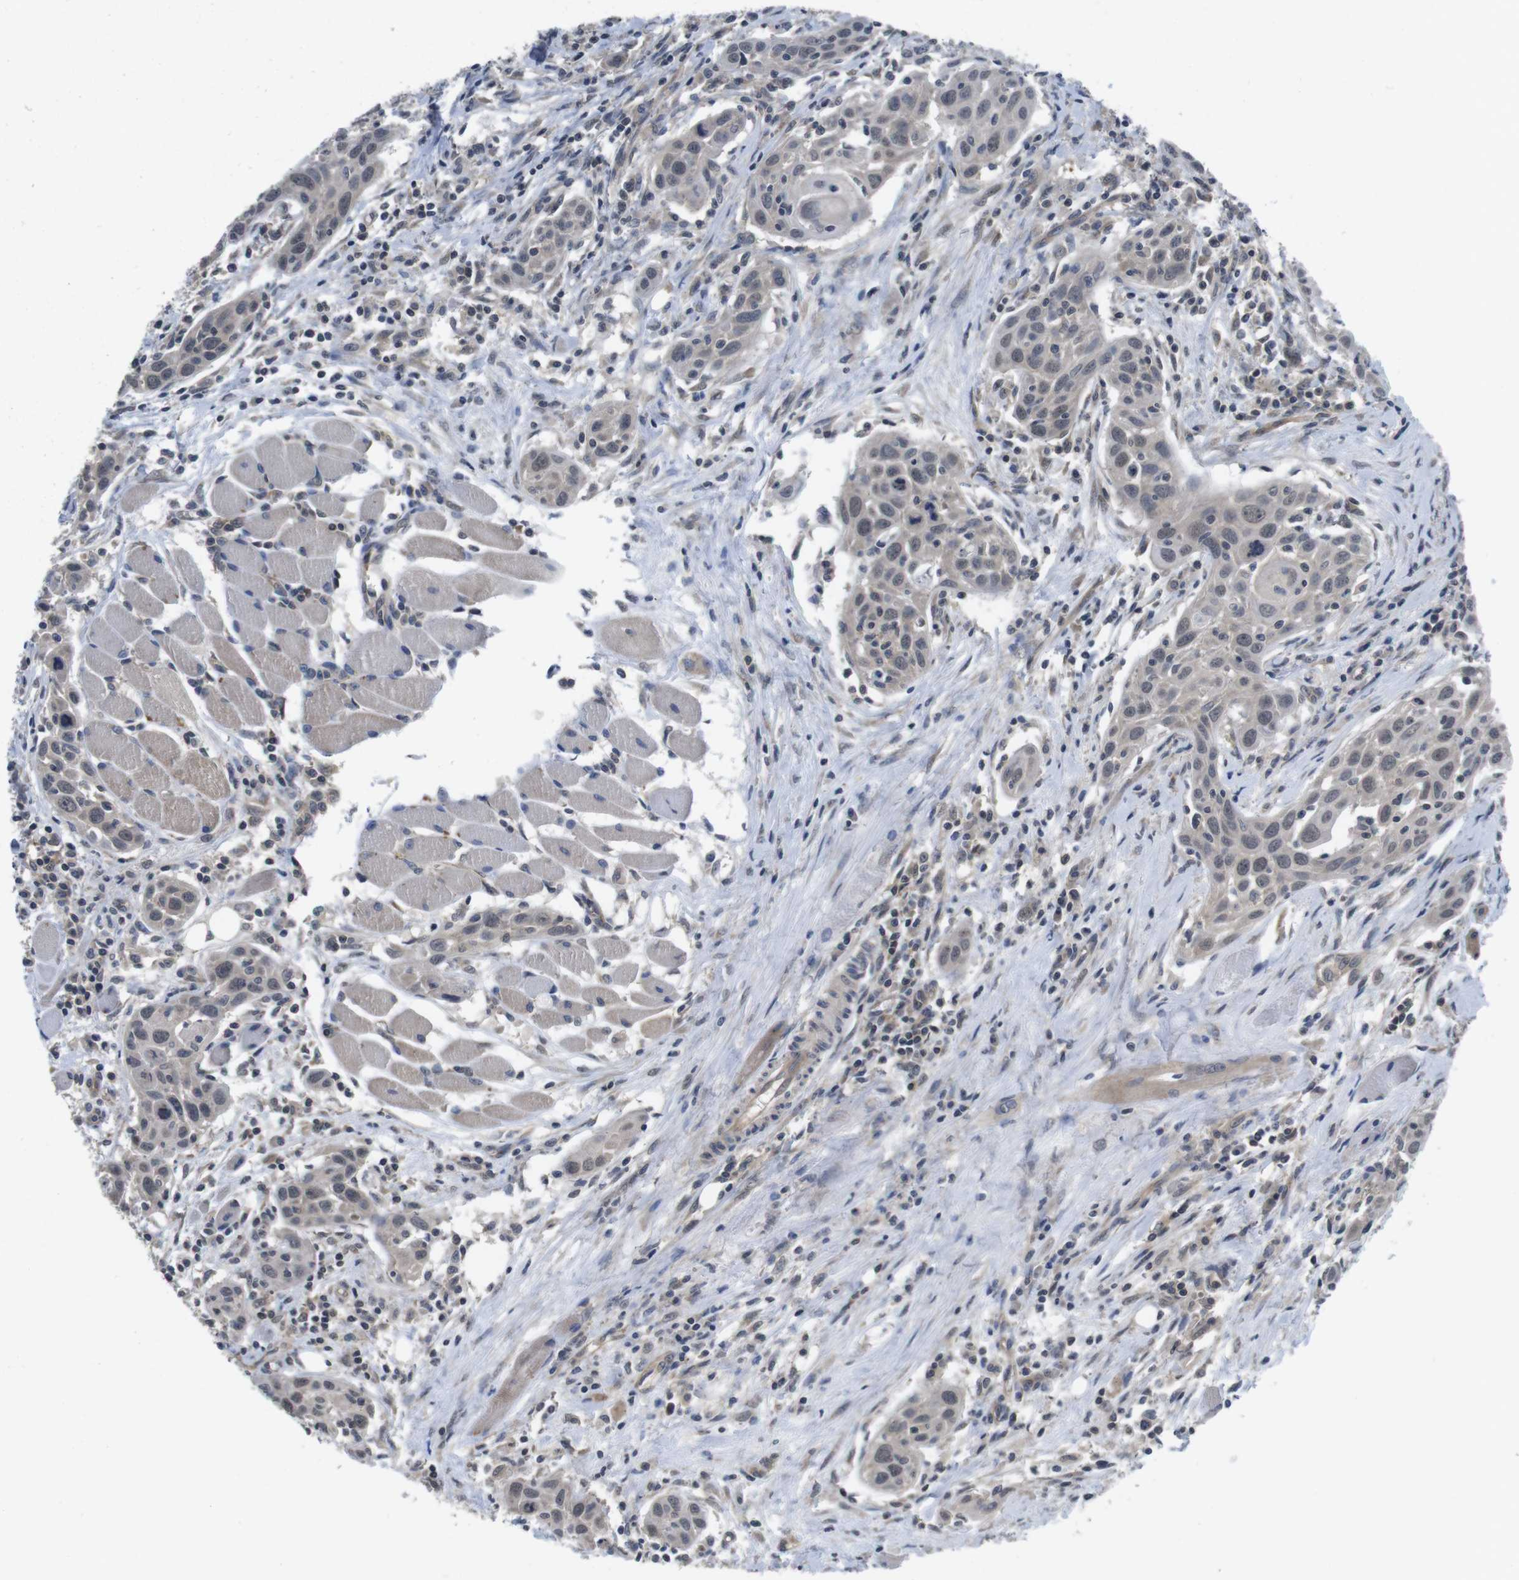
{"staining": {"intensity": "weak", "quantity": "<25%", "location": "nuclear"}, "tissue": "head and neck cancer", "cell_type": "Tumor cells", "image_type": "cancer", "snomed": [{"axis": "morphology", "description": "Squamous cell carcinoma, NOS"}, {"axis": "topography", "description": "Oral tissue"}, {"axis": "topography", "description": "Head-Neck"}], "caption": "IHC of human head and neck cancer (squamous cell carcinoma) shows no staining in tumor cells. (DAB IHC, high magnification).", "gene": "FADD", "patient": {"sex": "female", "age": 50}}